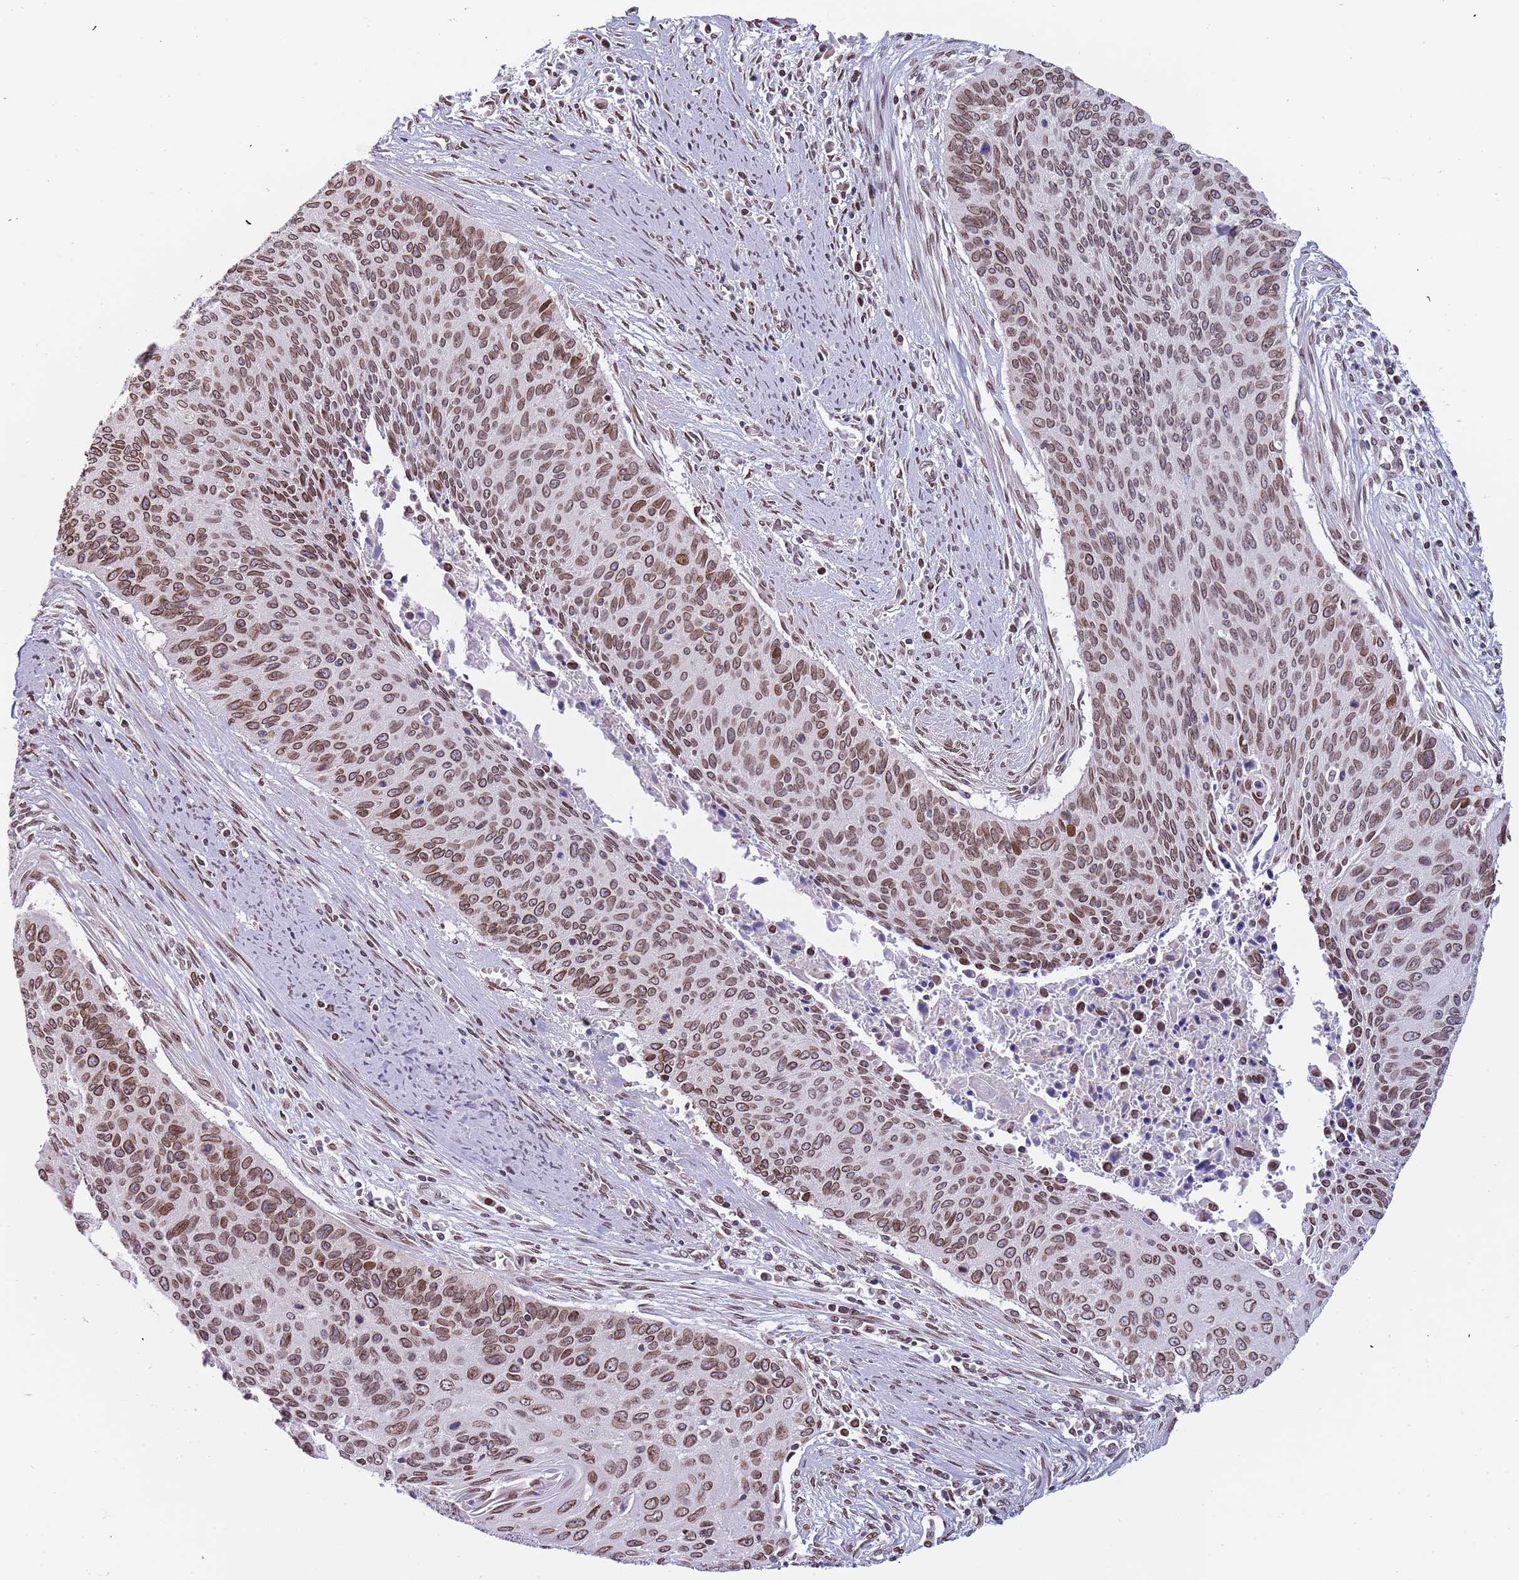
{"staining": {"intensity": "moderate", "quantity": ">75%", "location": "cytoplasmic/membranous,nuclear"}, "tissue": "cervical cancer", "cell_type": "Tumor cells", "image_type": "cancer", "snomed": [{"axis": "morphology", "description": "Squamous cell carcinoma, NOS"}, {"axis": "topography", "description": "Cervix"}], "caption": "Moderate cytoplasmic/membranous and nuclear staining is identified in about >75% of tumor cells in squamous cell carcinoma (cervical).", "gene": "KLHDC2", "patient": {"sex": "female", "age": 55}}